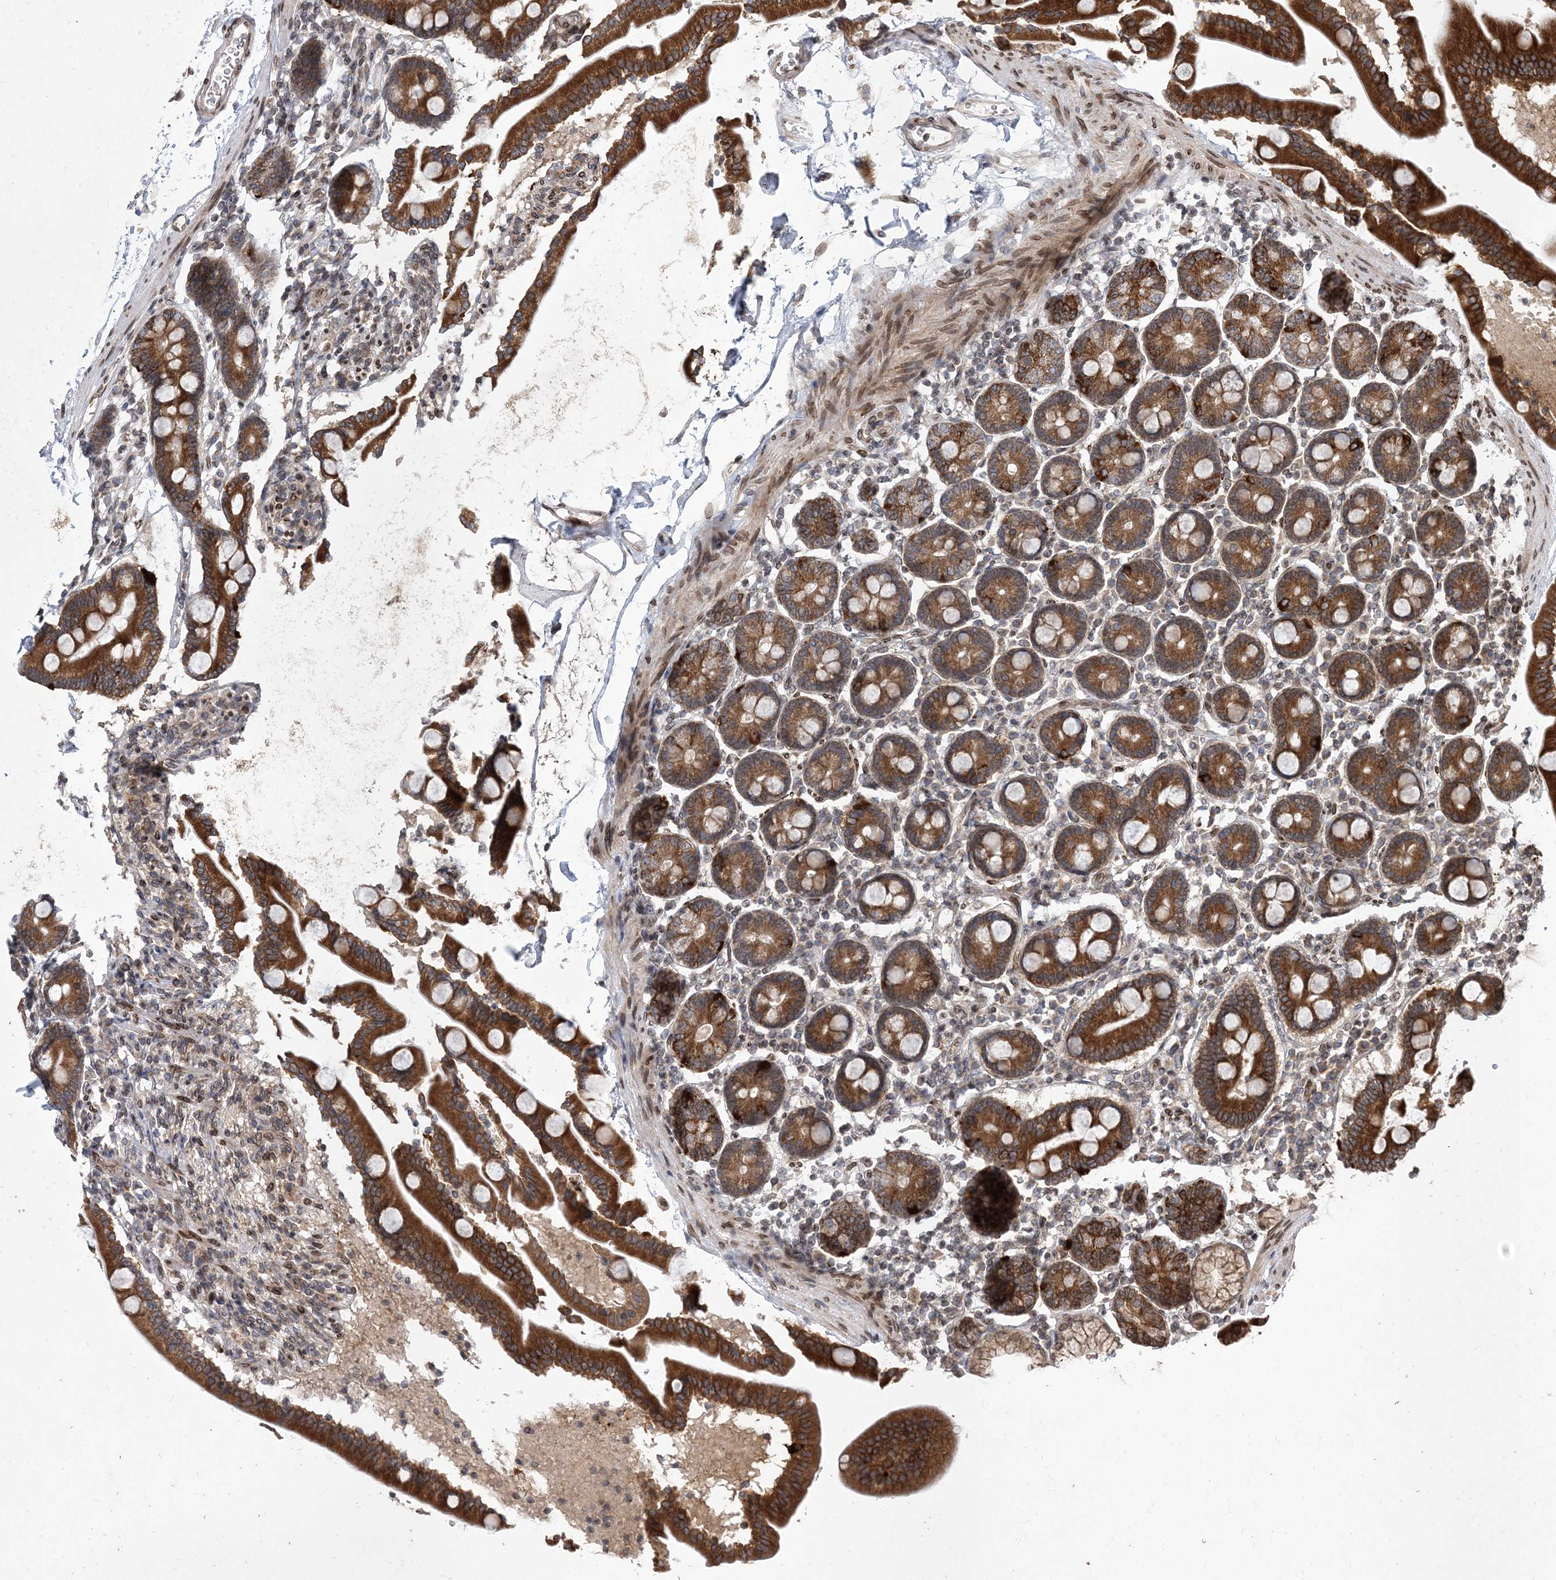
{"staining": {"intensity": "strong", "quantity": ">75%", "location": "cytoplasmic/membranous"}, "tissue": "duodenum", "cell_type": "Glandular cells", "image_type": "normal", "snomed": [{"axis": "morphology", "description": "Normal tissue, NOS"}, {"axis": "topography", "description": "Duodenum"}], "caption": "Strong cytoplasmic/membranous positivity for a protein is seen in about >75% of glandular cells of normal duodenum using immunohistochemistry (IHC).", "gene": "DNAJC27", "patient": {"sex": "male", "age": 54}}